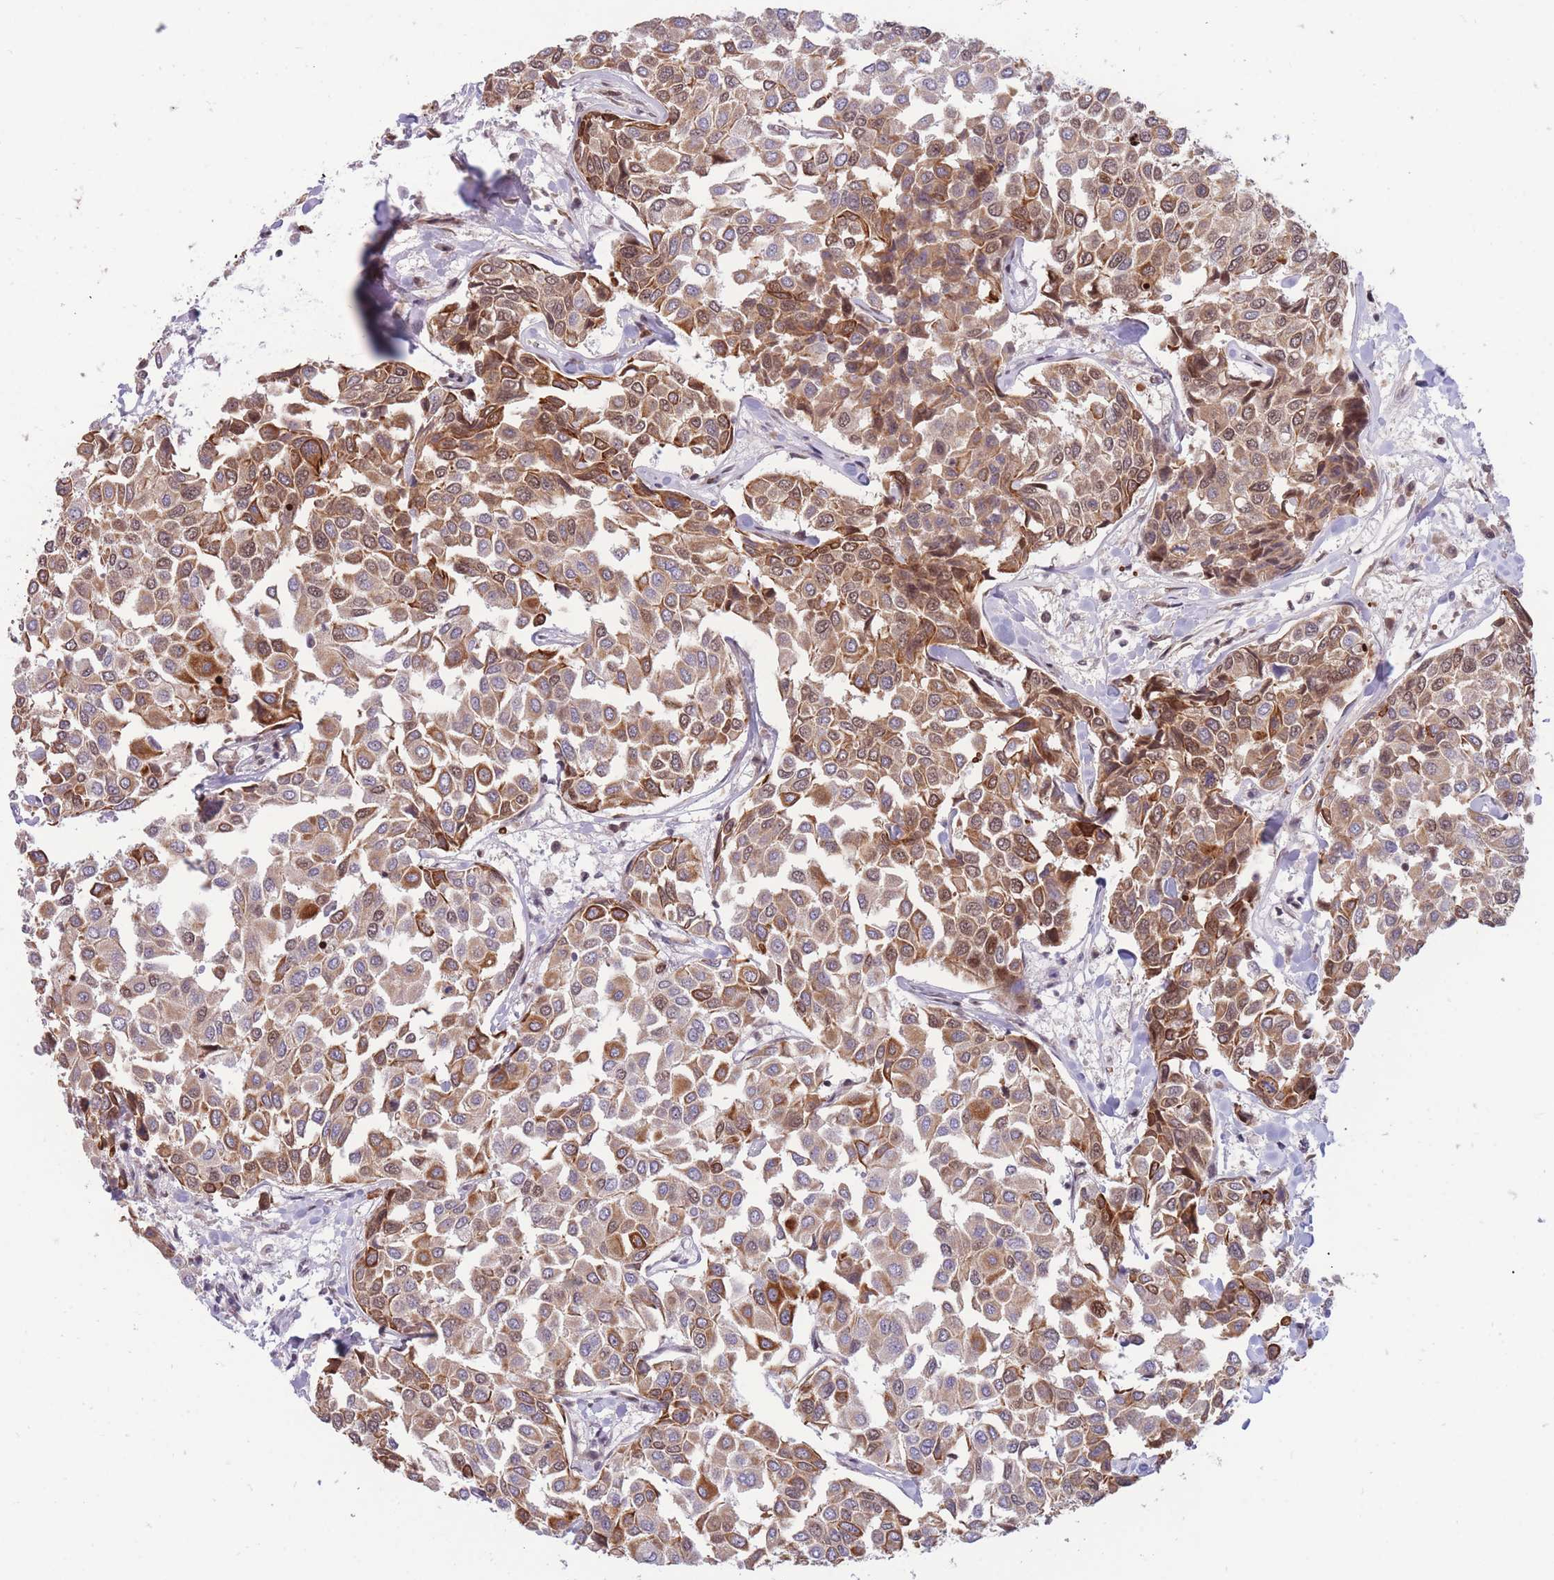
{"staining": {"intensity": "moderate", "quantity": ">75%", "location": "cytoplasmic/membranous,nuclear"}, "tissue": "breast cancer", "cell_type": "Tumor cells", "image_type": "cancer", "snomed": [{"axis": "morphology", "description": "Duct carcinoma"}, {"axis": "topography", "description": "Breast"}], "caption": "The histopathology image exhibits immunohistochemical staining of invasive ductal carcinoma (breast). There is moderate cytoplasmic/membranous and nuclear expression is present in about >75% of tumor cells.", "gene": "TARBP2", "patient": {"sex": "female", "age": 55}}